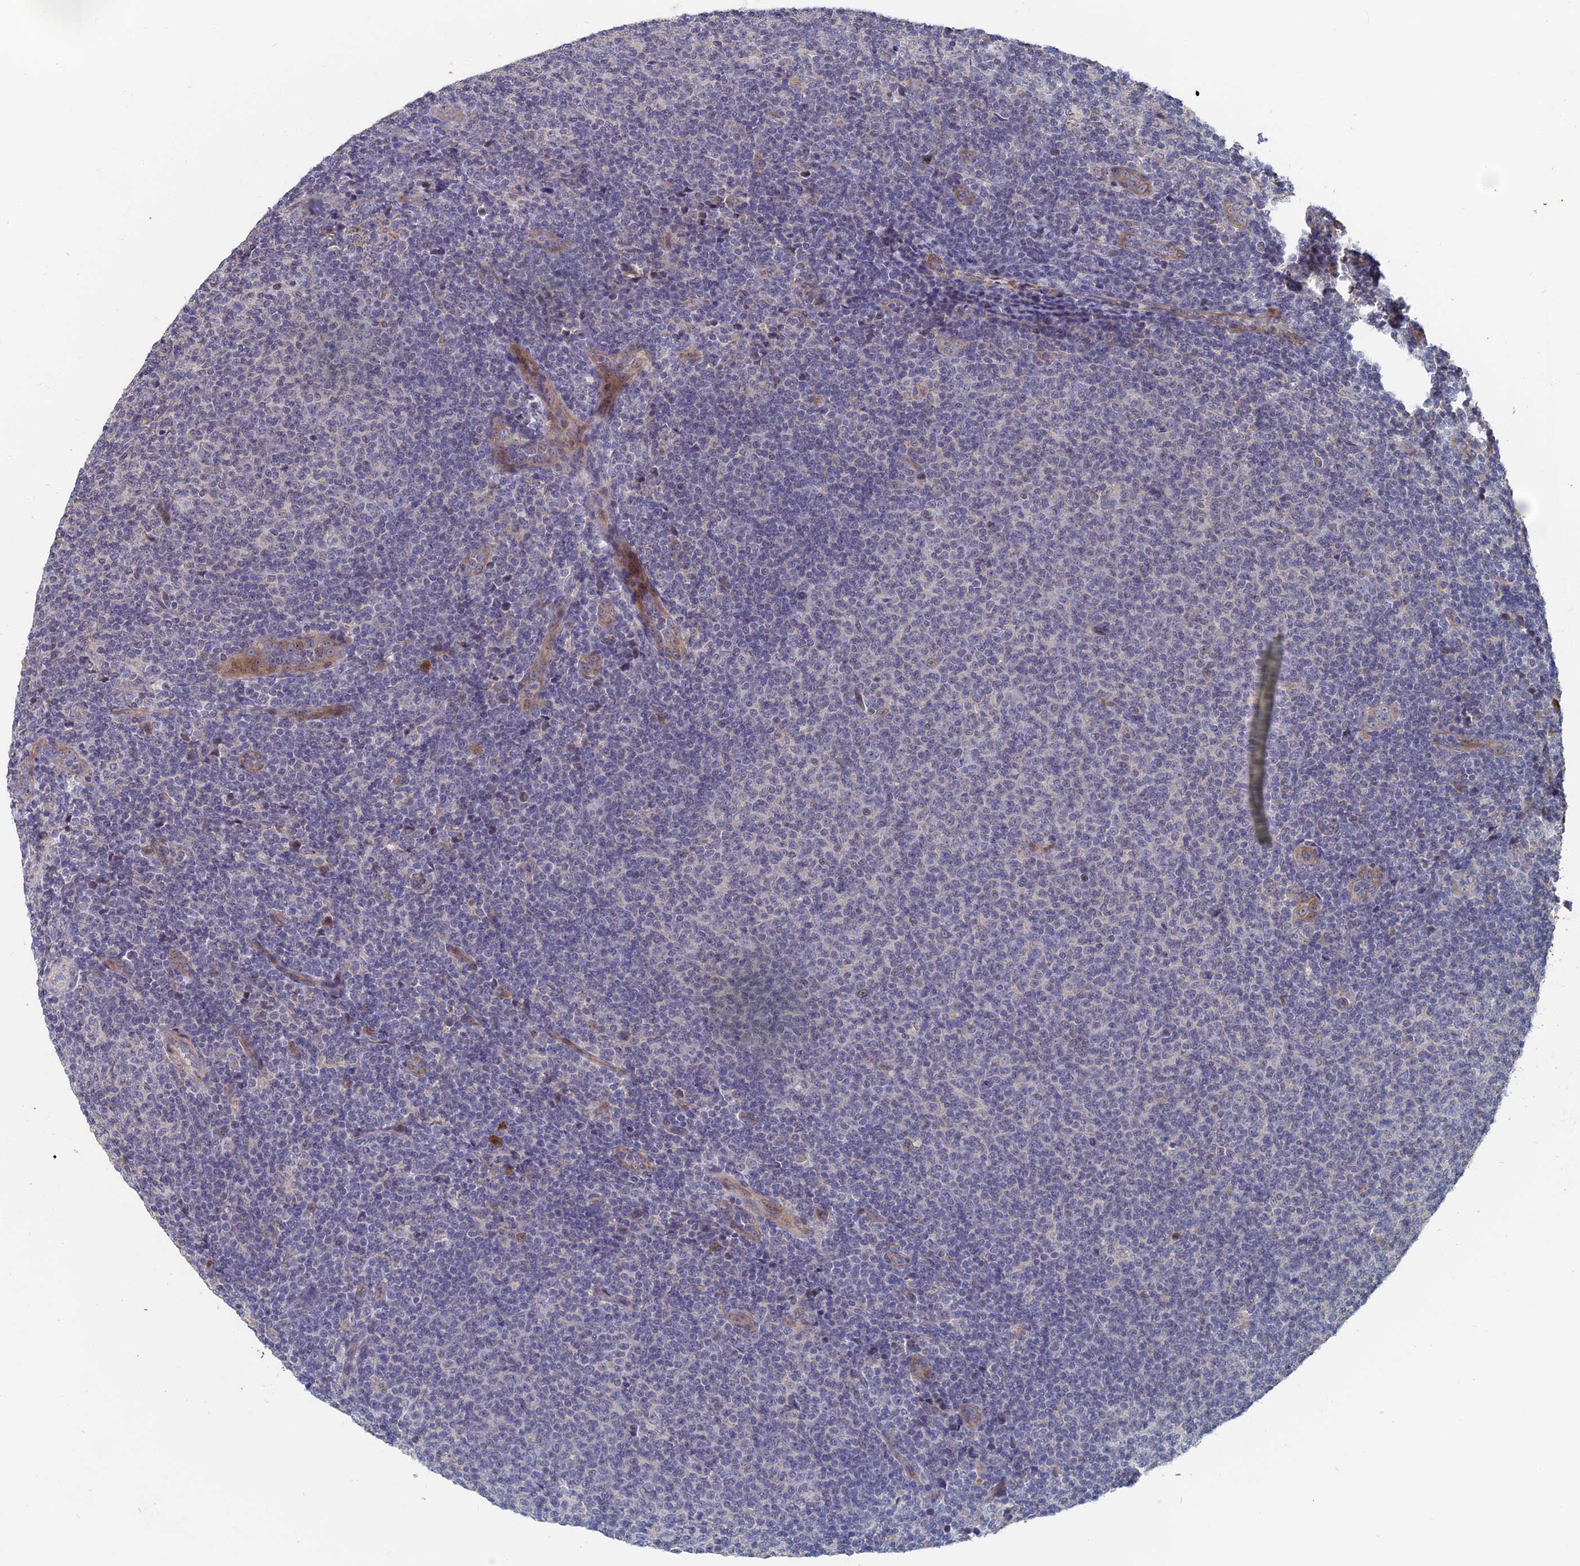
{"staining": {"intensity": "negative", "quantity": "none", "location": "none"}, "tissue": "lymphoma", "cell_type": "Tumor cells", "image_type": "cancer", "snomed": [{"axis": "morphology", "description": "Malignant lymphoma, non-Hodgkin's type, Low grade"}, {"axis": "topography", "description": "Lymph node"}], "caption": "IHC histopathology image of neoplastic tissue: lymphoma stained with DAB demonstrates no significant protein positivity in tumor cells. (Brightfield microscopy of DAB immunohistochemistry (IHC) at high magnification).", "gene": "SLC33A1", "patient": {"sex": "male", "age": 66}}